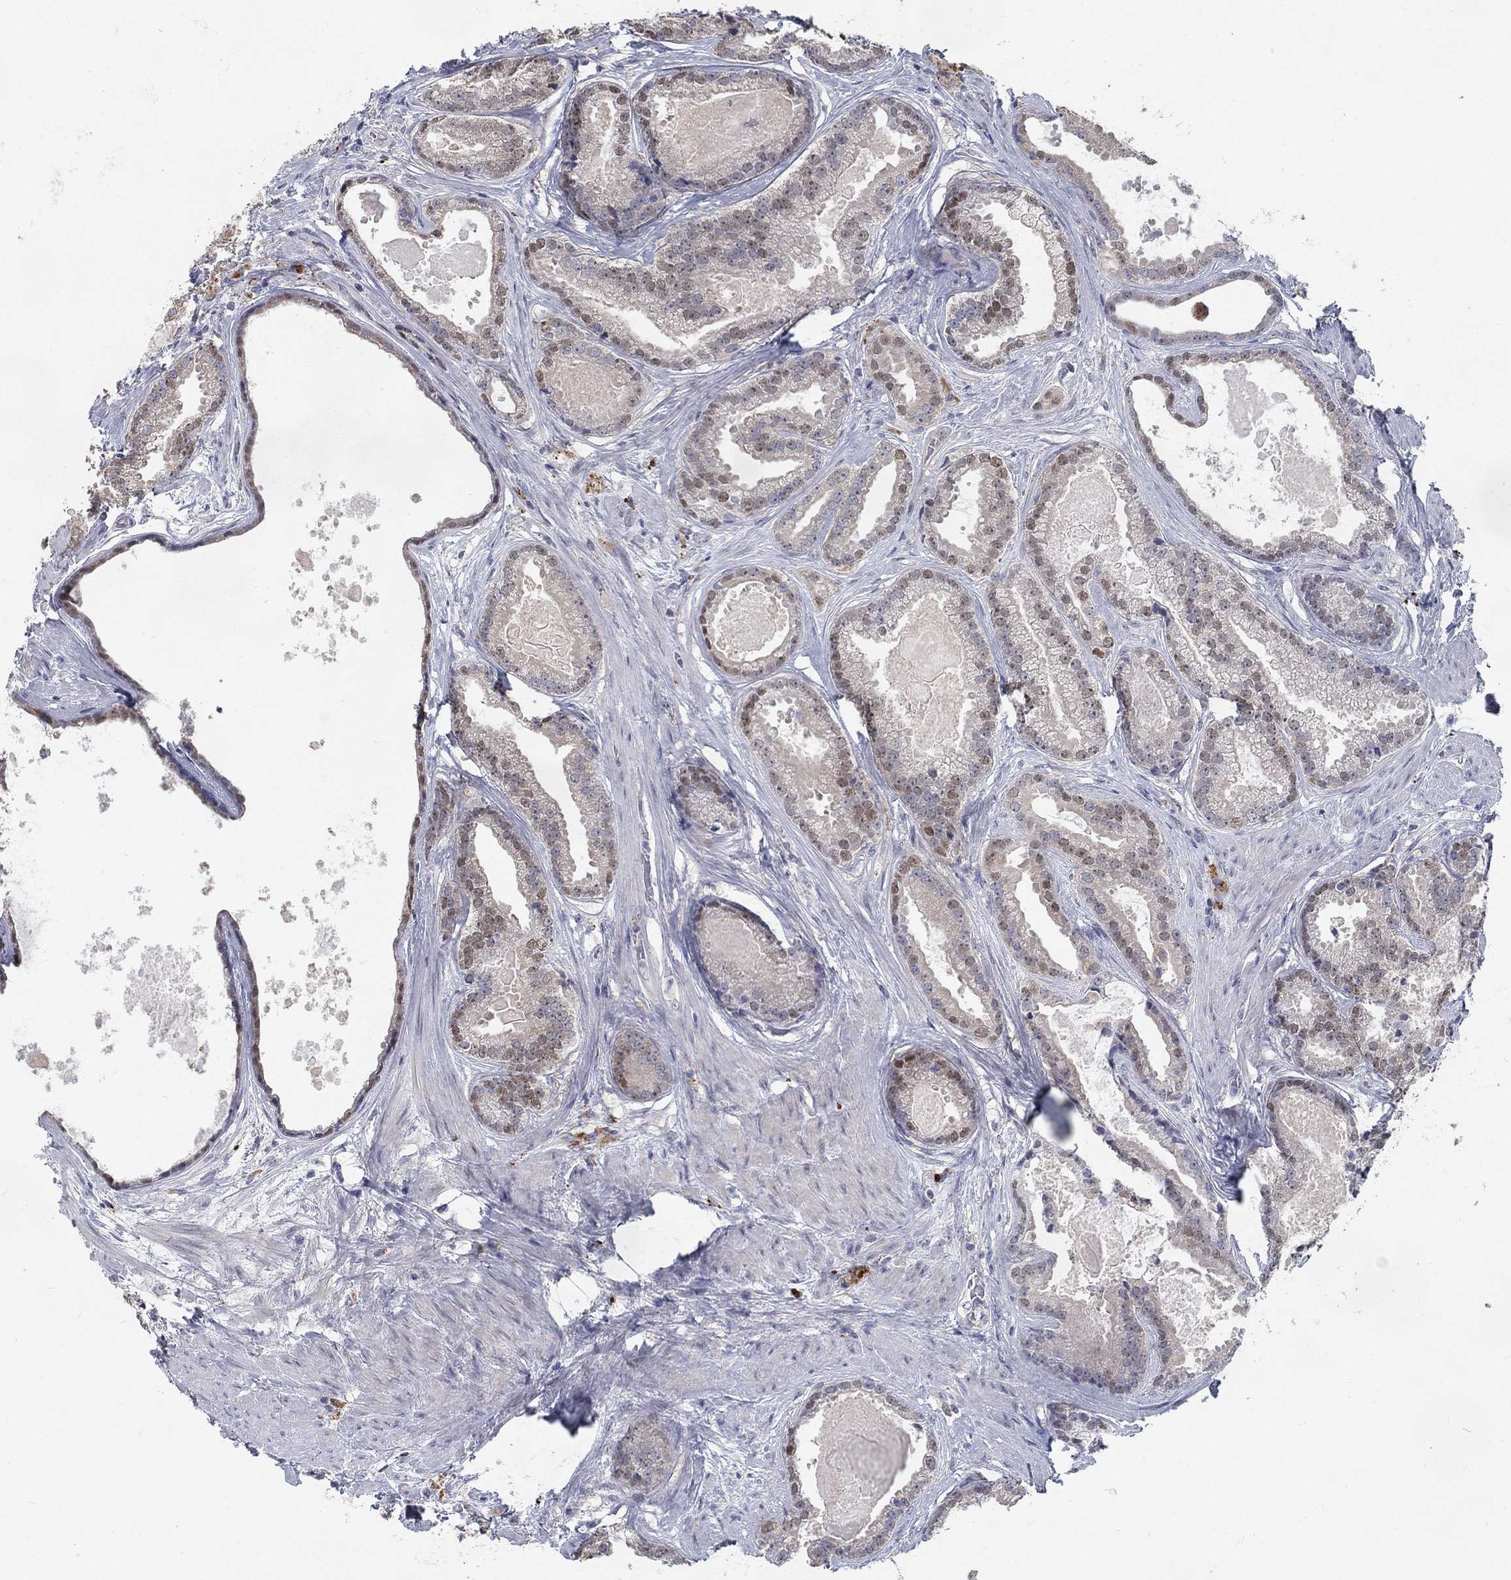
{"staining": {"intensity": "moderate", "quantity": "<25%", "location": "nuclear"}, "tissue": "prostate cancer", "cell_type": "Tumor cells", "image_type": "cancer", "snomed": [{"axis": "morphology", "description": "Adenocarcinoma, NOS"}, {"axis": "morphology", "description": "Adenocarcinoma, High grade"}, {"axis": "topography", "description": "Prostate"}], "caption": "This is an image of immunohistochemistry (IHC) staining of prostate cancer (high-grade adenocarcinoma), which shows moderate positivity in the nuclear of tumor cells.", "gene": "MTSS2", "patient": {"sex": "male", "age": 64}}